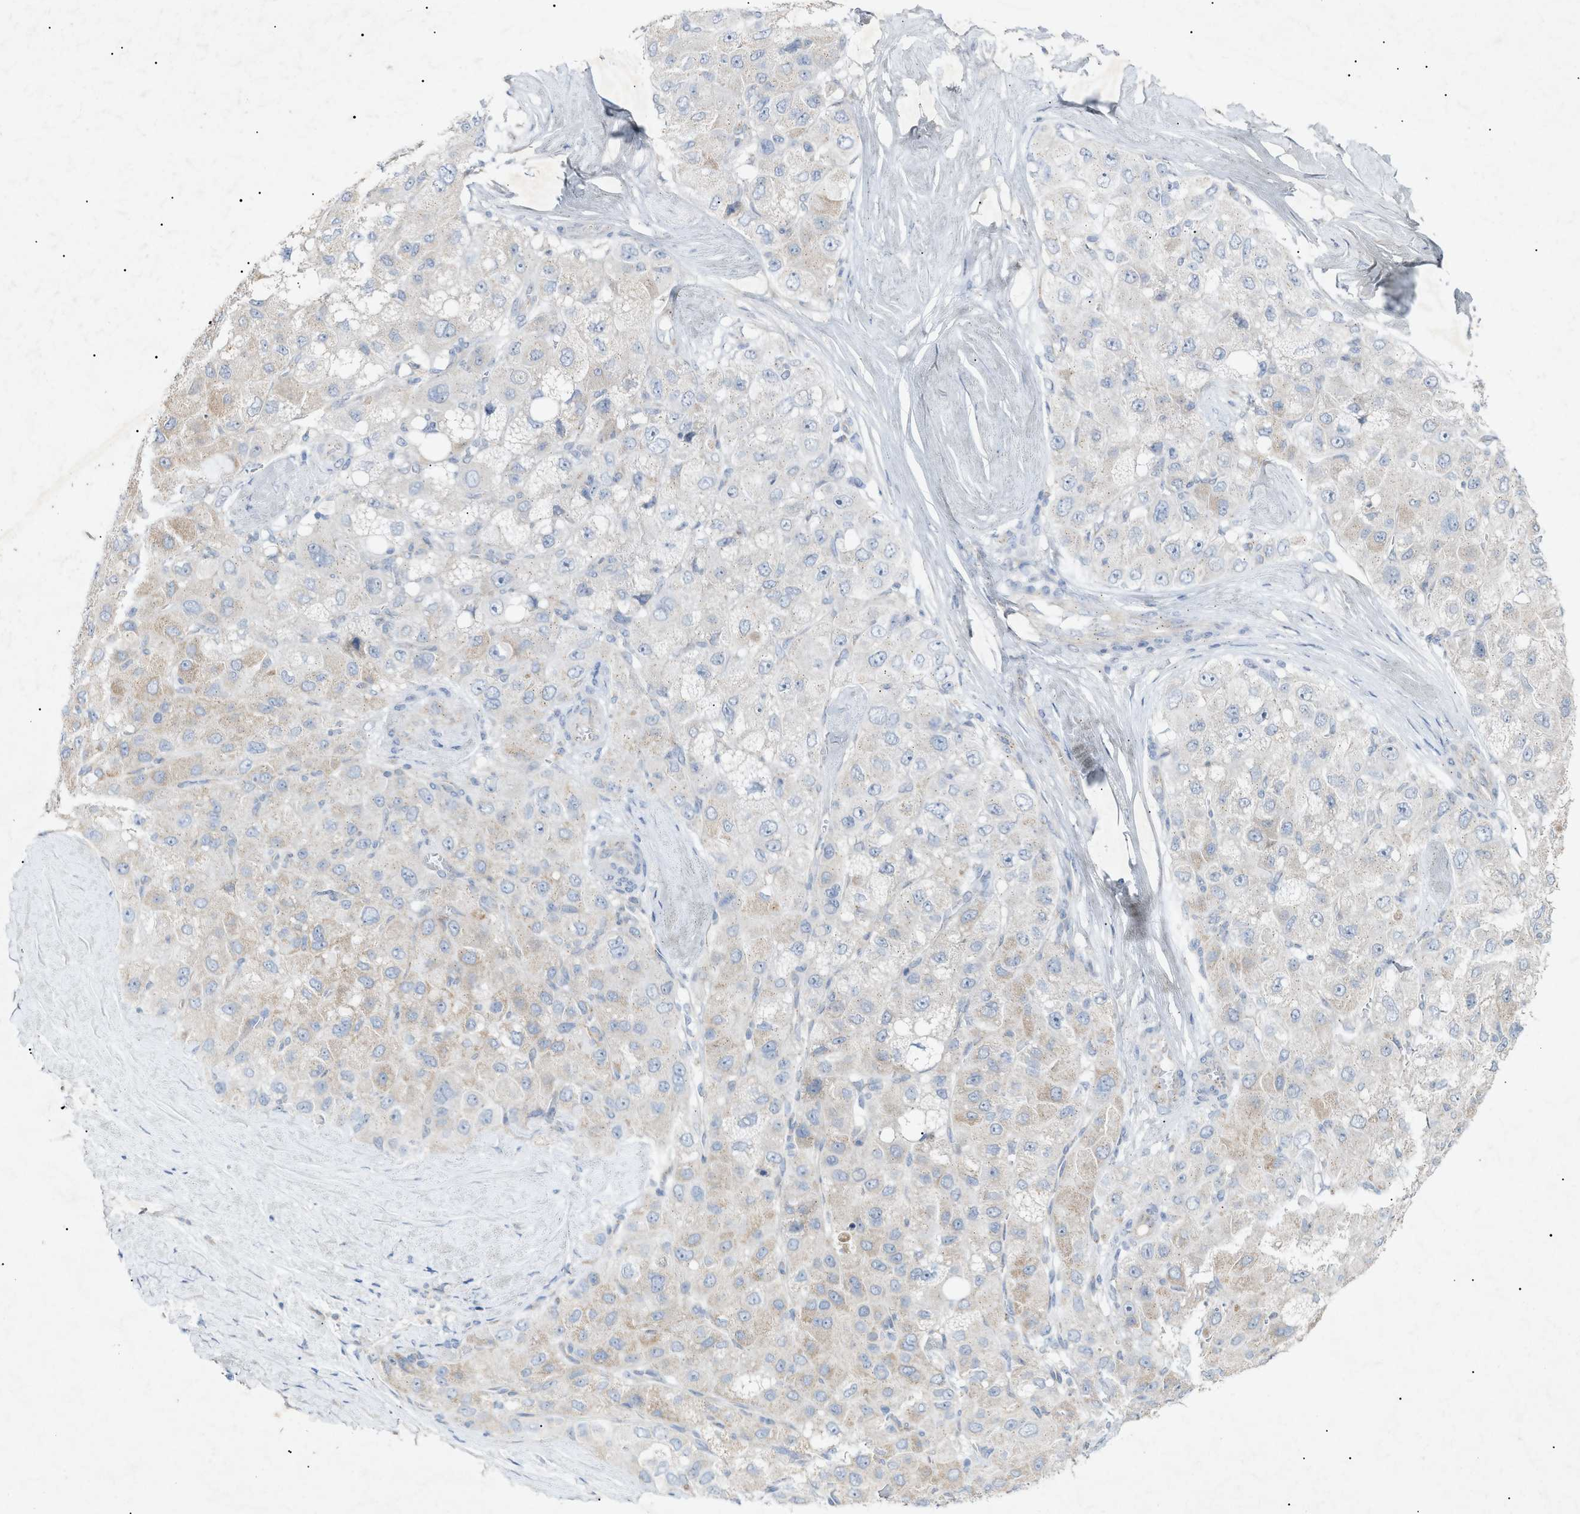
{"staining": {"intensity": "weak", "quantity": "<25%", "location": "cytoplasmic/membranous"}, "tissue": "liver cancer", "cell_type": "Tumor cells", "image_type": "cancer", "snomed": [{"axis": "morphology", "description": "Carcinoma, Hepatocellular, NOS"}, {"axis": "topography", "description": "Liver"}], "caption": "Immunohistochemical staining of liver cancer shows no significant expression in tumor cells. The staining is performed using DAB (3,3'-diaminobenzidine) brown chromogen with nuclei counter-stained in using hematoxylin.", "gene": "SLC25A31", "patient": {"sex": "male", "age": 80}}